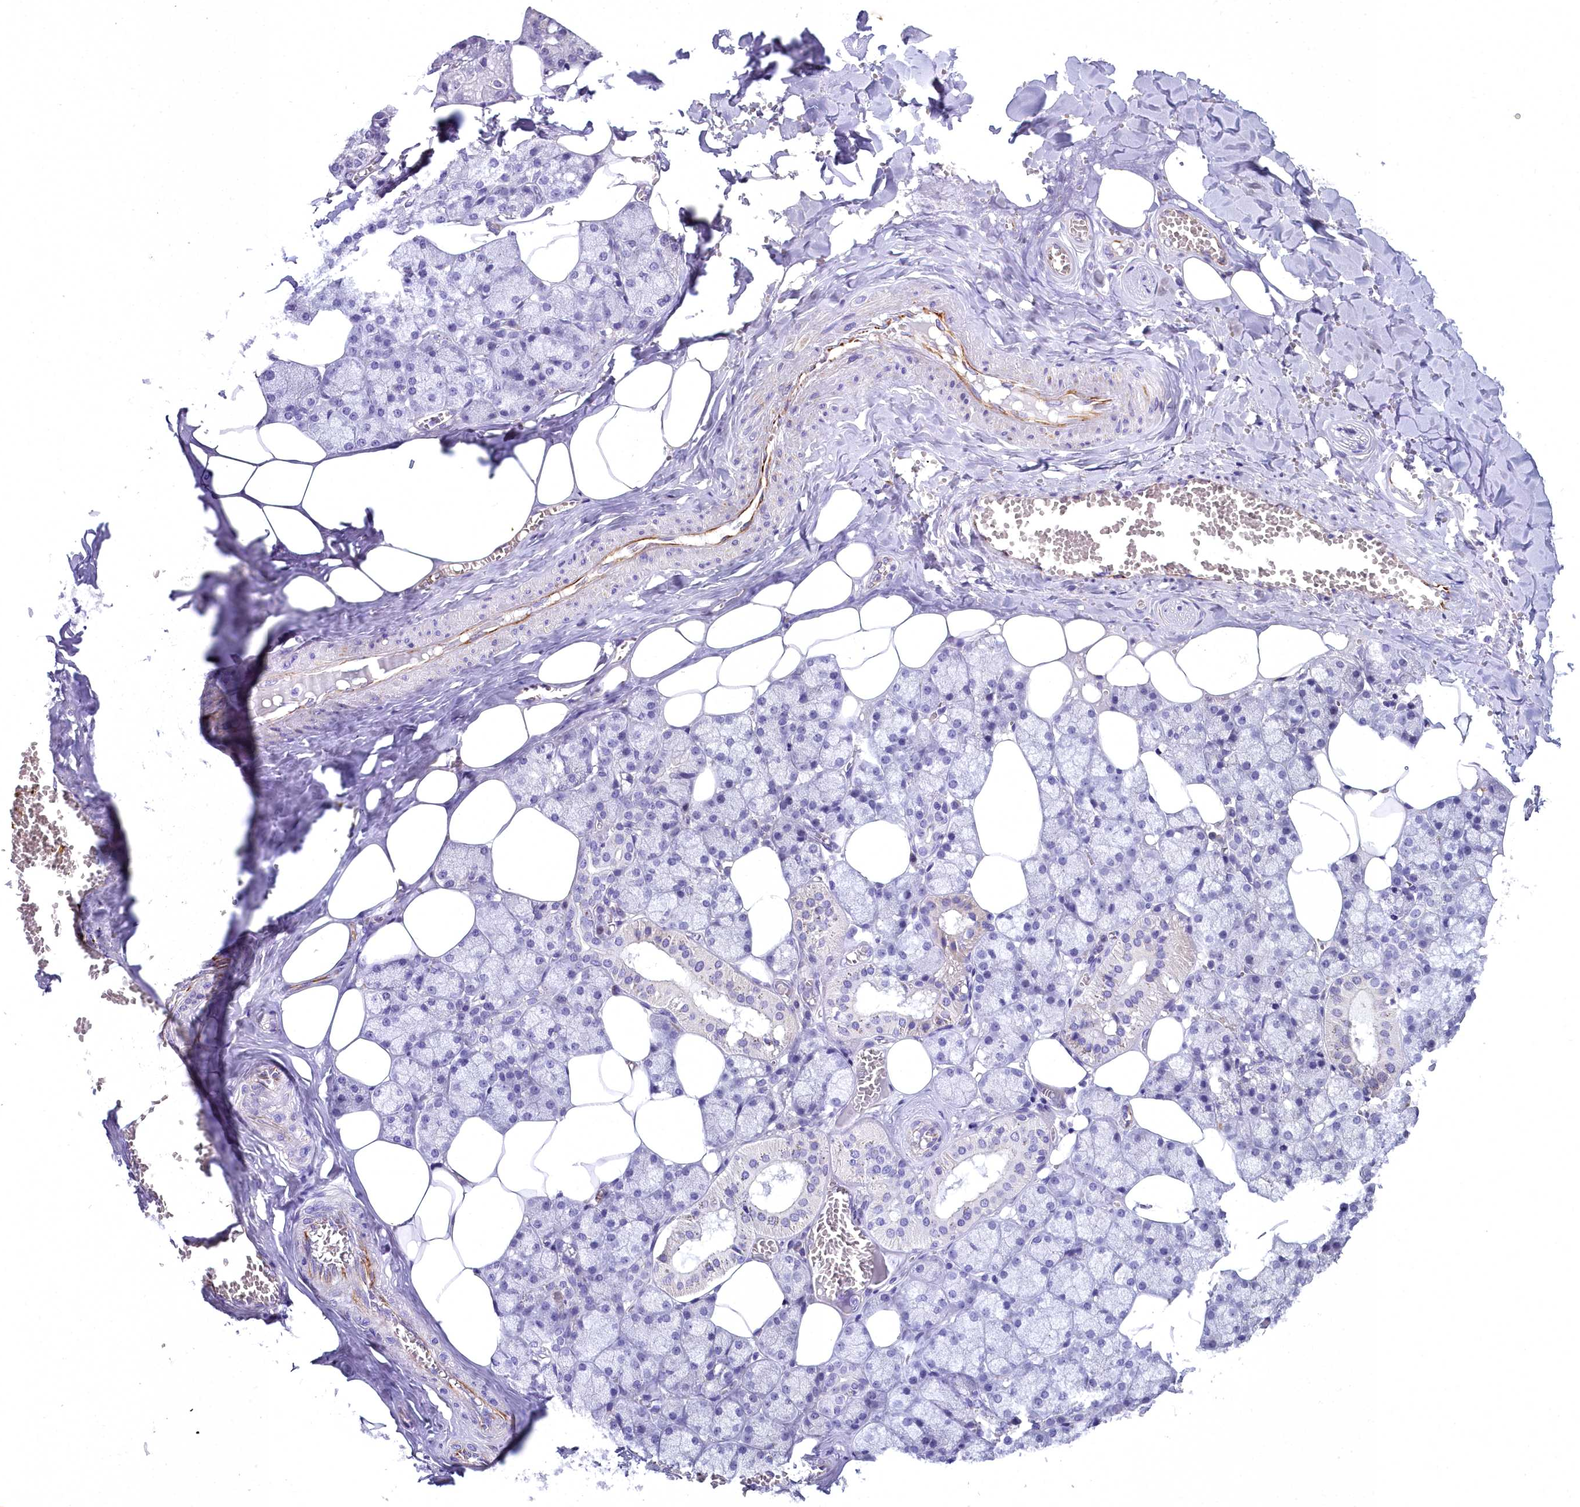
{"staining": {"intensity": "negative", "quantity": "none", "location": "none"}, "tissue": "salivary gland", "cell_type": "Glandular cells", "image_type": "normal", "snomed": [{"axis": "morphology", "description": "Normal tissue, NOS"}, {"axis": "topography", "description": "Salivary gland"}], "caption": "A micrograph of human salivary gland is negative for staining in glandular cells. Brightfield microscopy of immunohistochemistry stained with DAB (3,3'-diaminobenzidine) (brown) and hematoxylin (blue), captured at high magnification.", "gene": "TIMM22", "patient": {"sex": "male", "age": 62}}